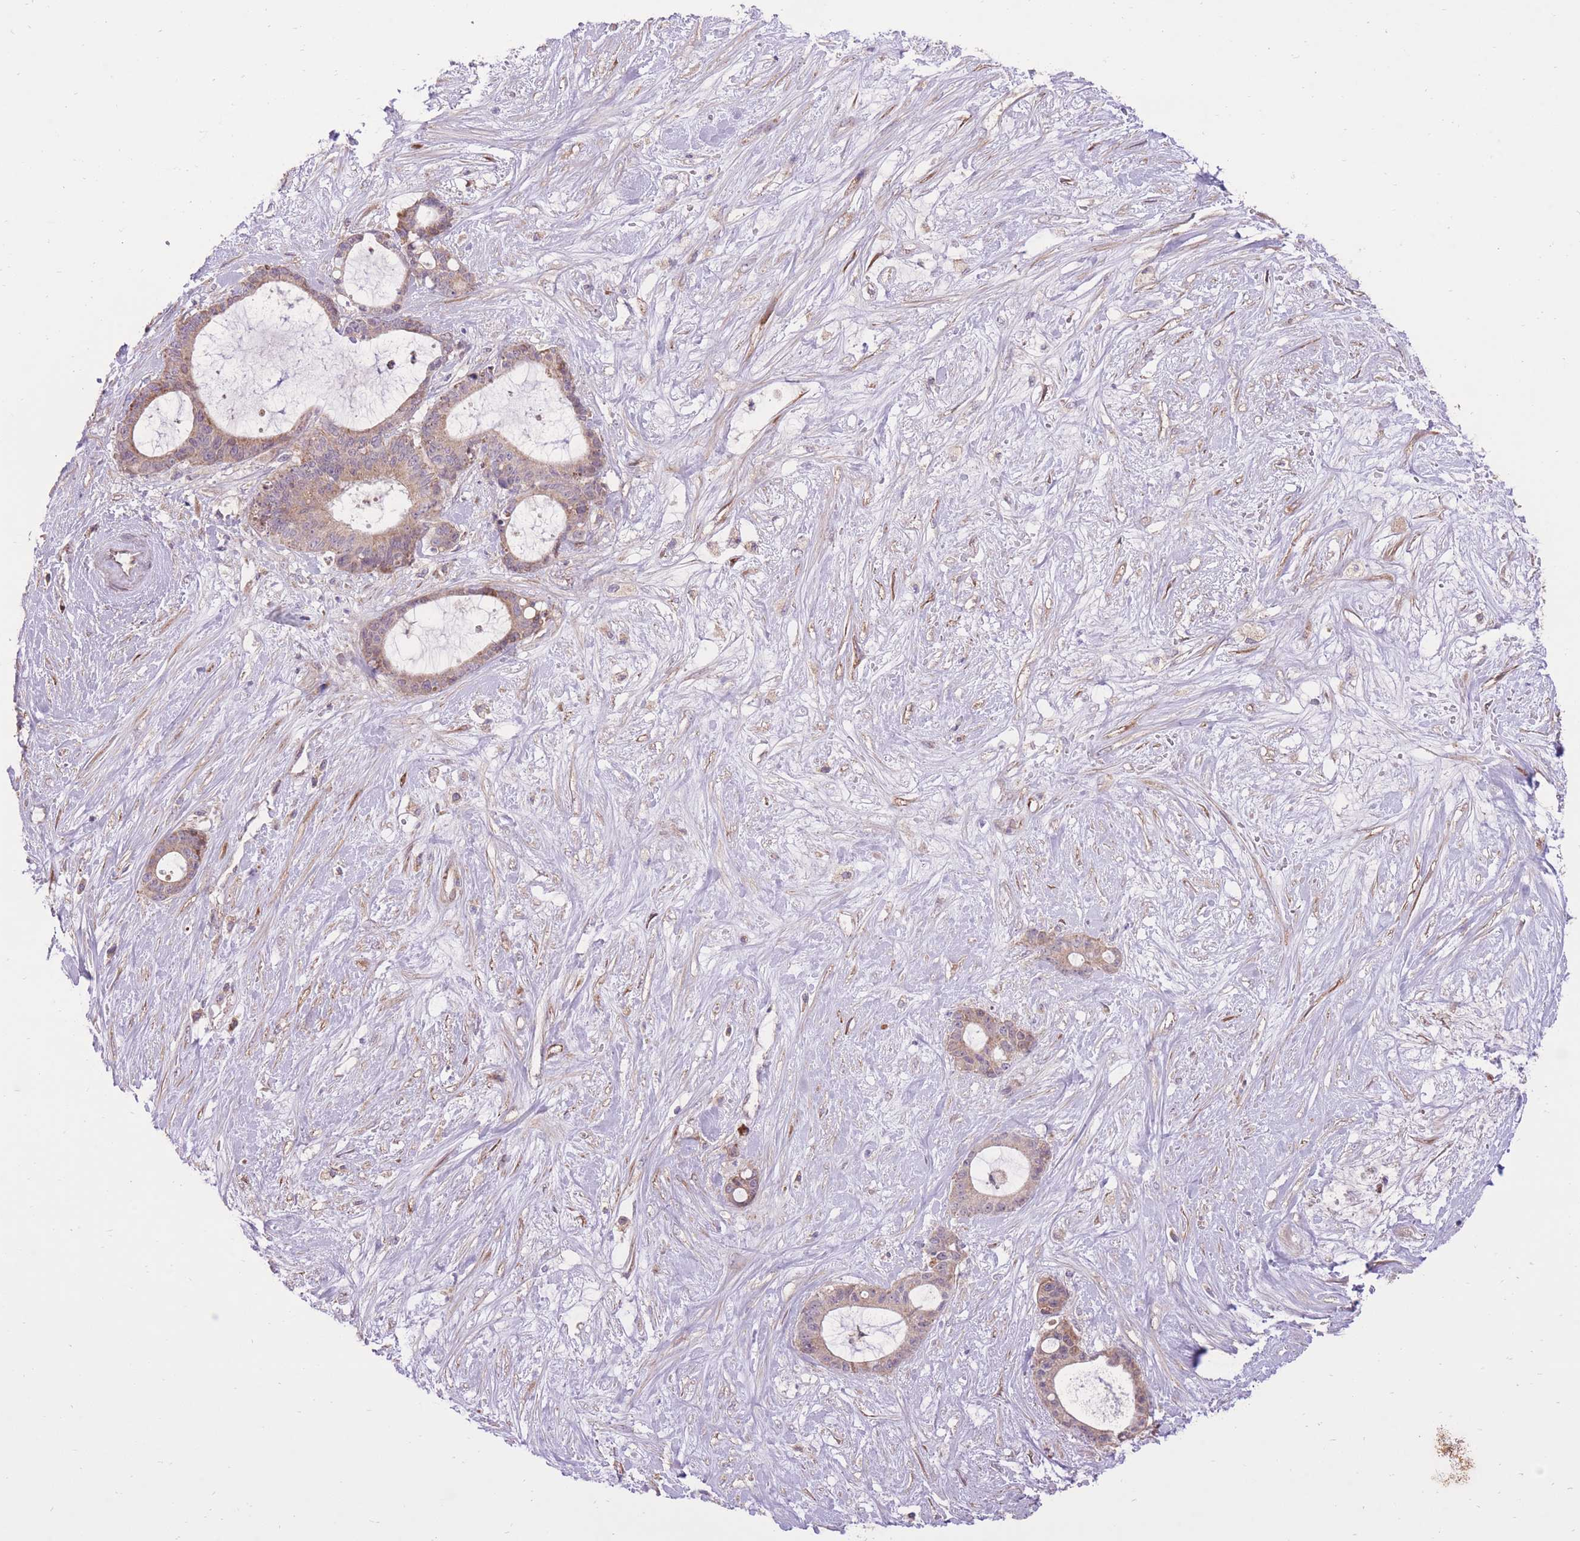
{"staining": {"intensity": "weak", "quantity": ">75%", "location": "cytoplasmic/membranous"}, "tissue": "liver cancer", "cell_type": "Tumor cells", "image_type": "cancer", "snomed": [{"axis": "morphology", "description": "Normal tissue, NOS"}, {"axis": "morphology", "description": "Cholangiocarcinoma"}, {"axis": "topography", "description": "Liver"}, {"axis": "topography", "description": "Peripheral nerve tissue"}], "caption": "Approximately >75% of tumor cells in human cholangiocarcinoma (liver) show weak cytoplasmic/membranous protein expression as visualized by brown immunohistochemical staining.", "gene": "SLC4A4", "patient": {"sex": "female", "age": 73}}